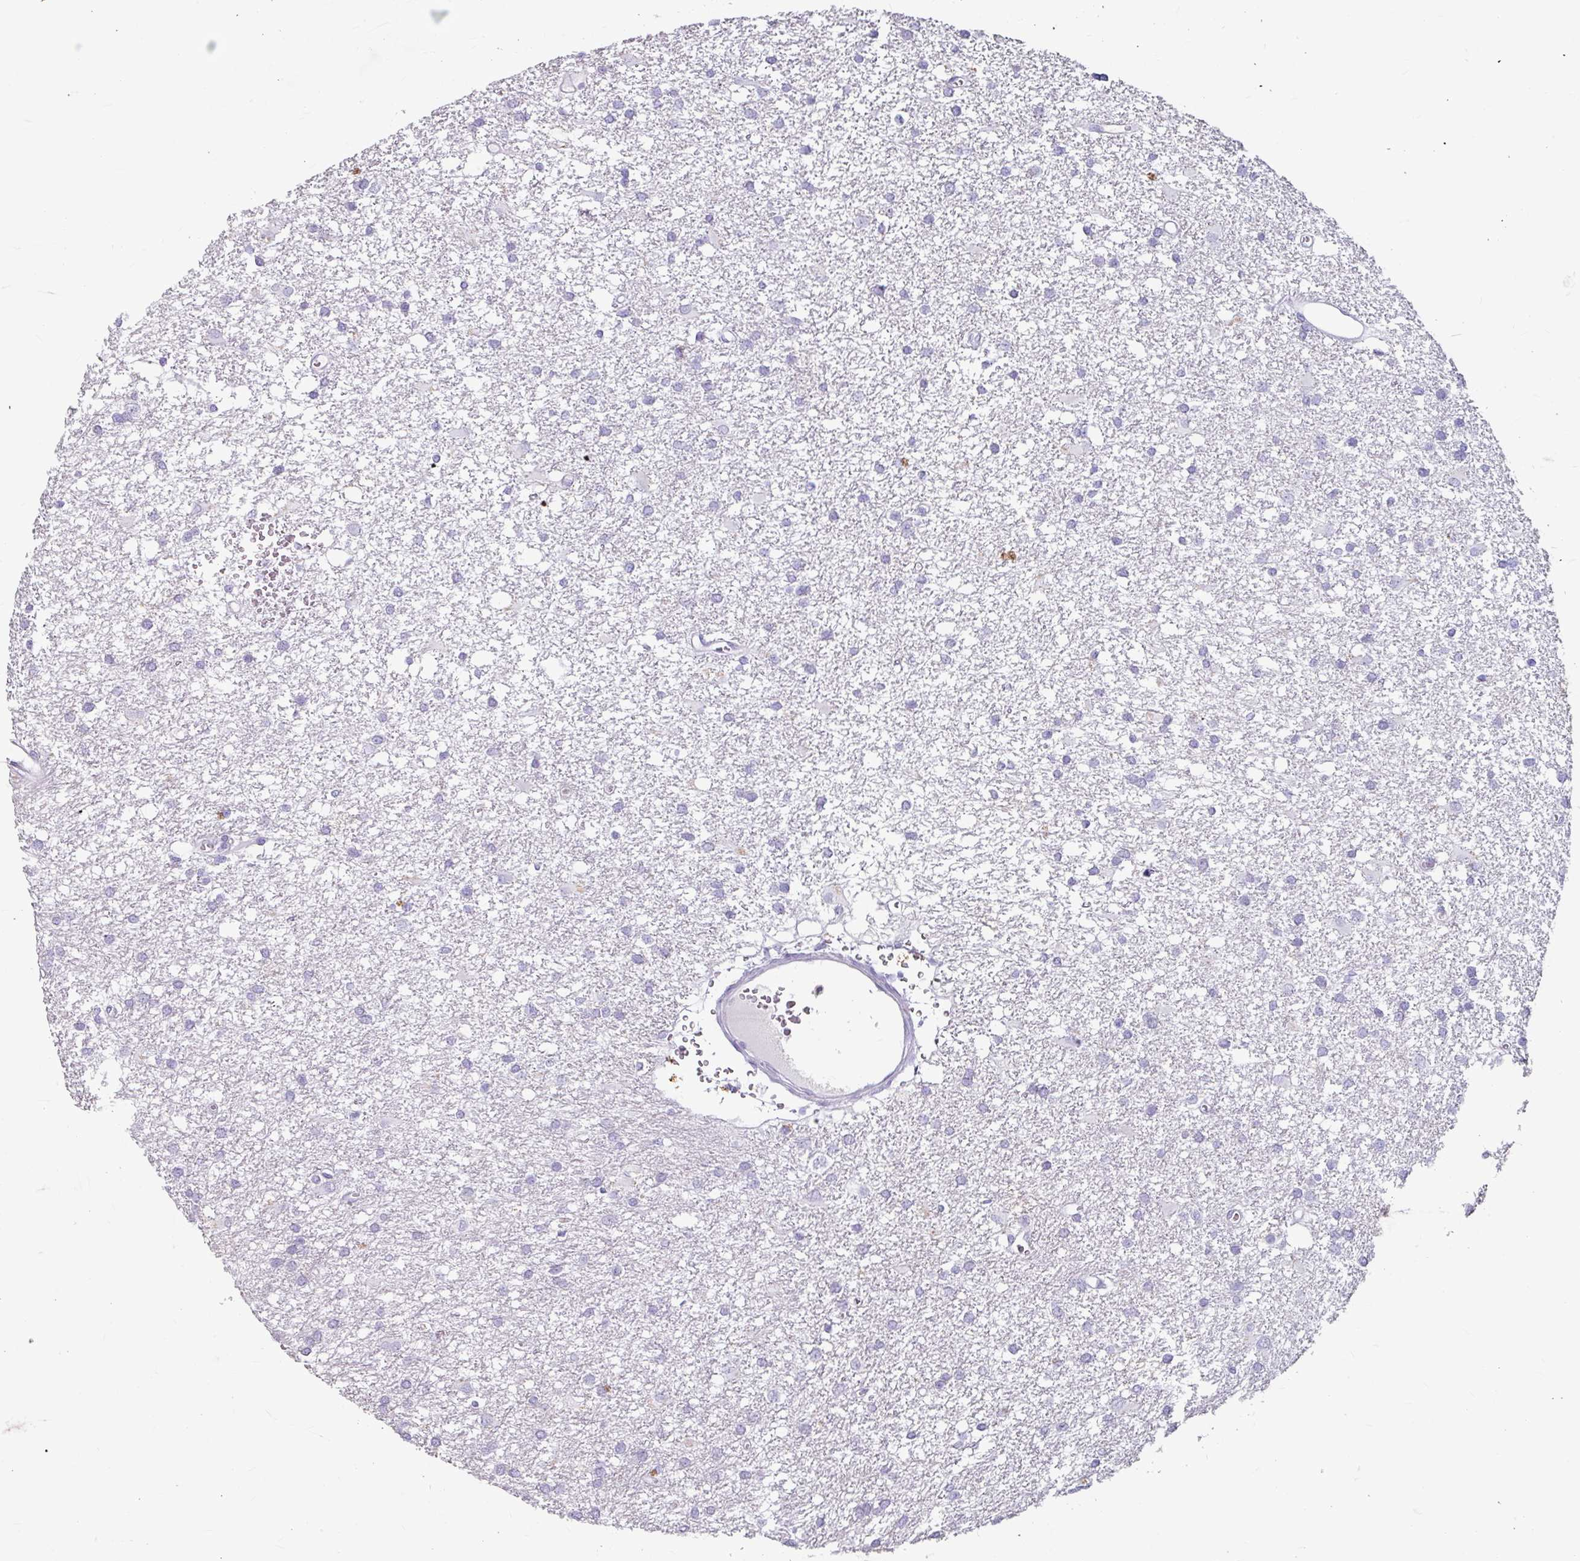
{"staining": {"intensity": "negative", "quantity": "none", "location": "none"}, "tissue": "glioma", "cell_type": "Tumor cells", "image_type": "cancer", "snomed": [{"axis": "morphology", "description": "Glioma, malignant, High grade"}, {"axis": "topography", "description": "Brain"}], "caption": "This micrograph is of glioma stained with immunohistochemistry to label a protein in brown with the nuclei are counter-stained blue. There is no expression in tumor cells.", "gene": "ANKRD1", "patient": {"sex": "male", "age": 48}}